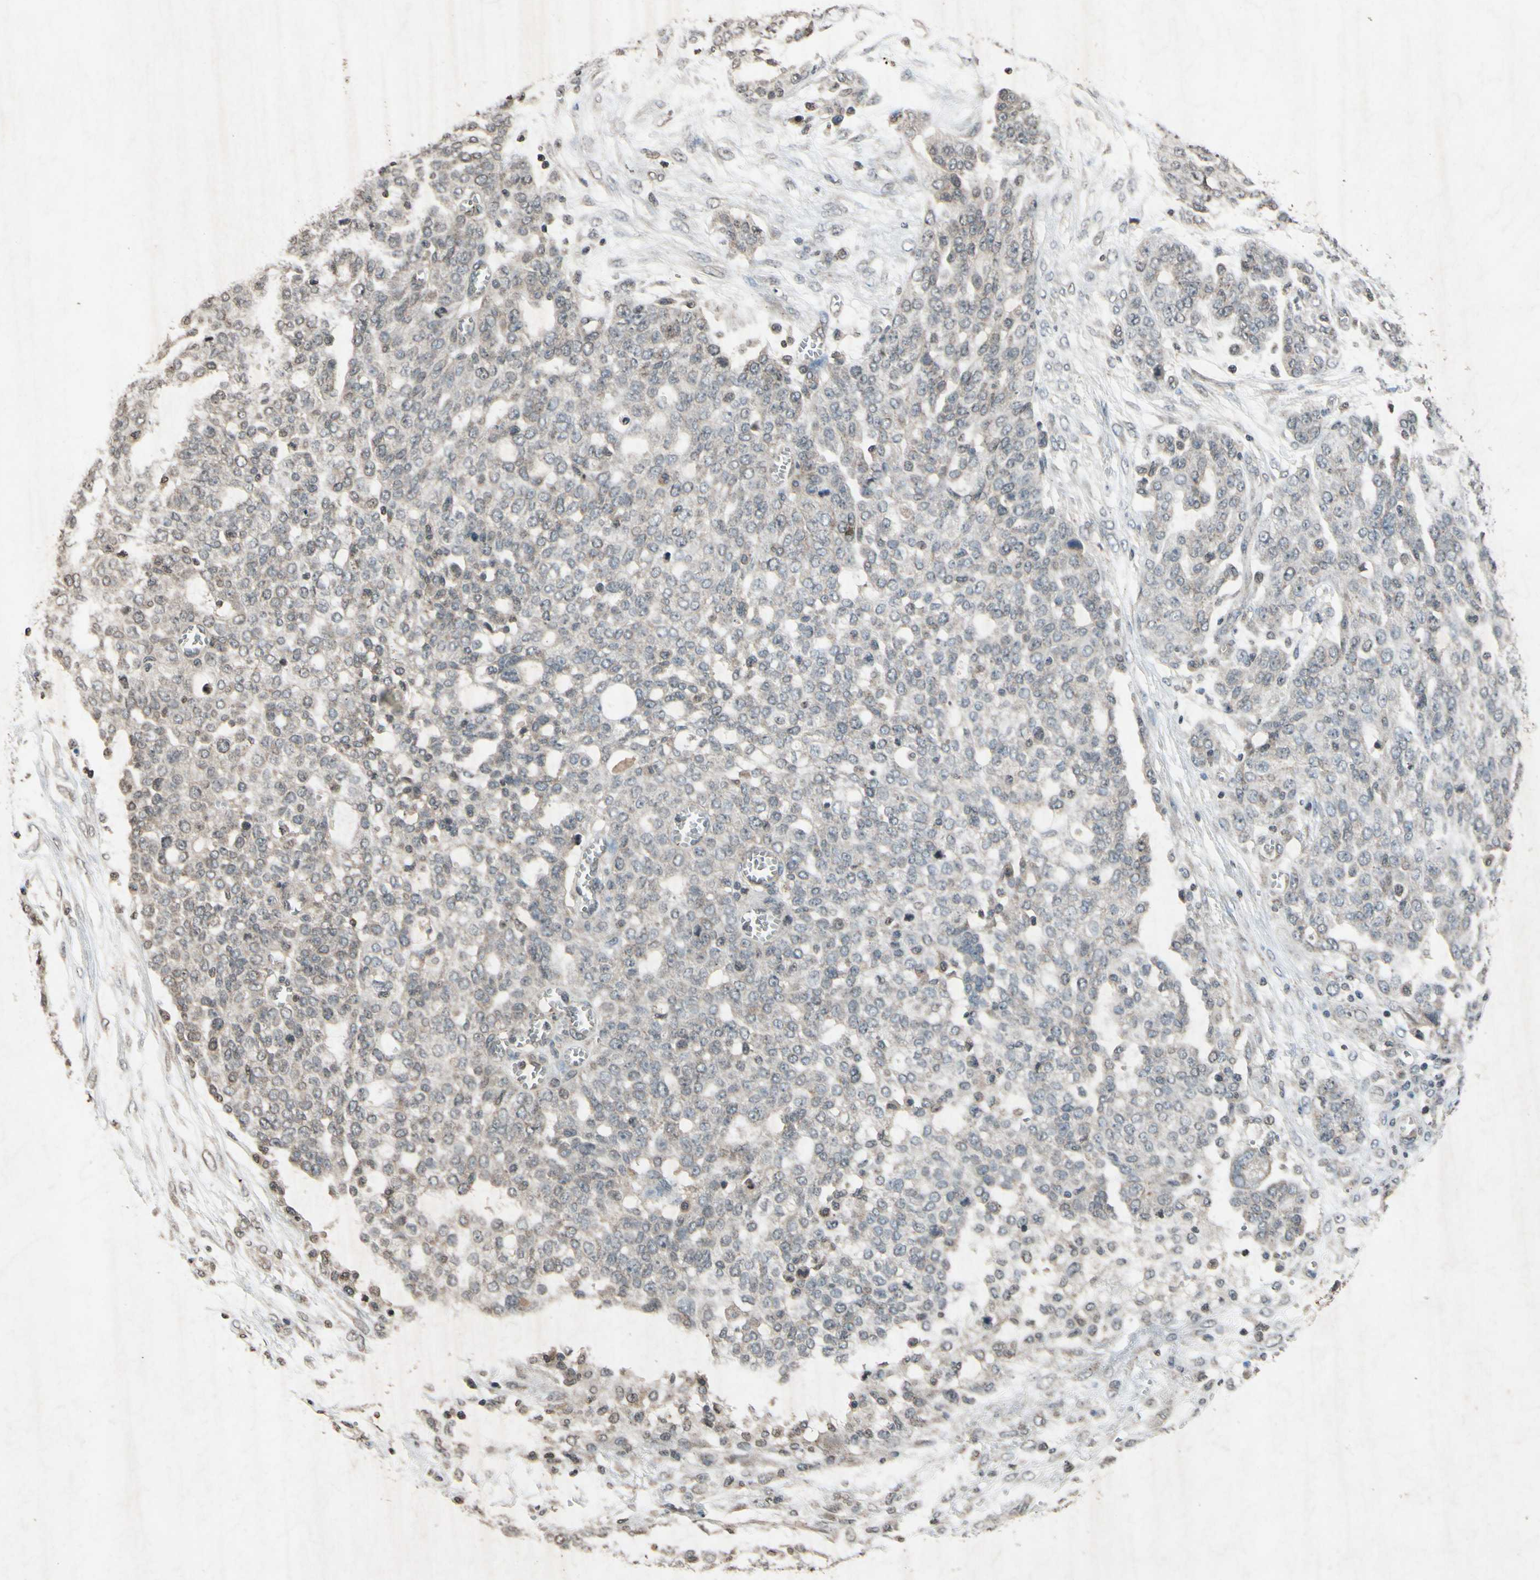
{"staining": {"intensity": "weak", "quantity": ">75%", "location": "cytoplasmic/membranous"}, "tissue": "ovarian cancer", "cell_type": "Tumor cells", "image_type": "cancer", "snomed": [{"axis": "morphology", "description": "Cystadenocarcinoma, serous, NOS"}, {"axis": "topography", "description": "Soft tissue"}, {"axis": "topography", "description": "Ovary"}], "caption": "This micrograph shows ovarian cancer stained with immunohistochemistry (IHC) to label a protein in brown. The cytoplasmic/membranous of tumor cells show weak positivity for the protein. Nuclei are counter-stained blue.", "gene": "CLDN11", "patient": {"sex": "female", "age": 57}}